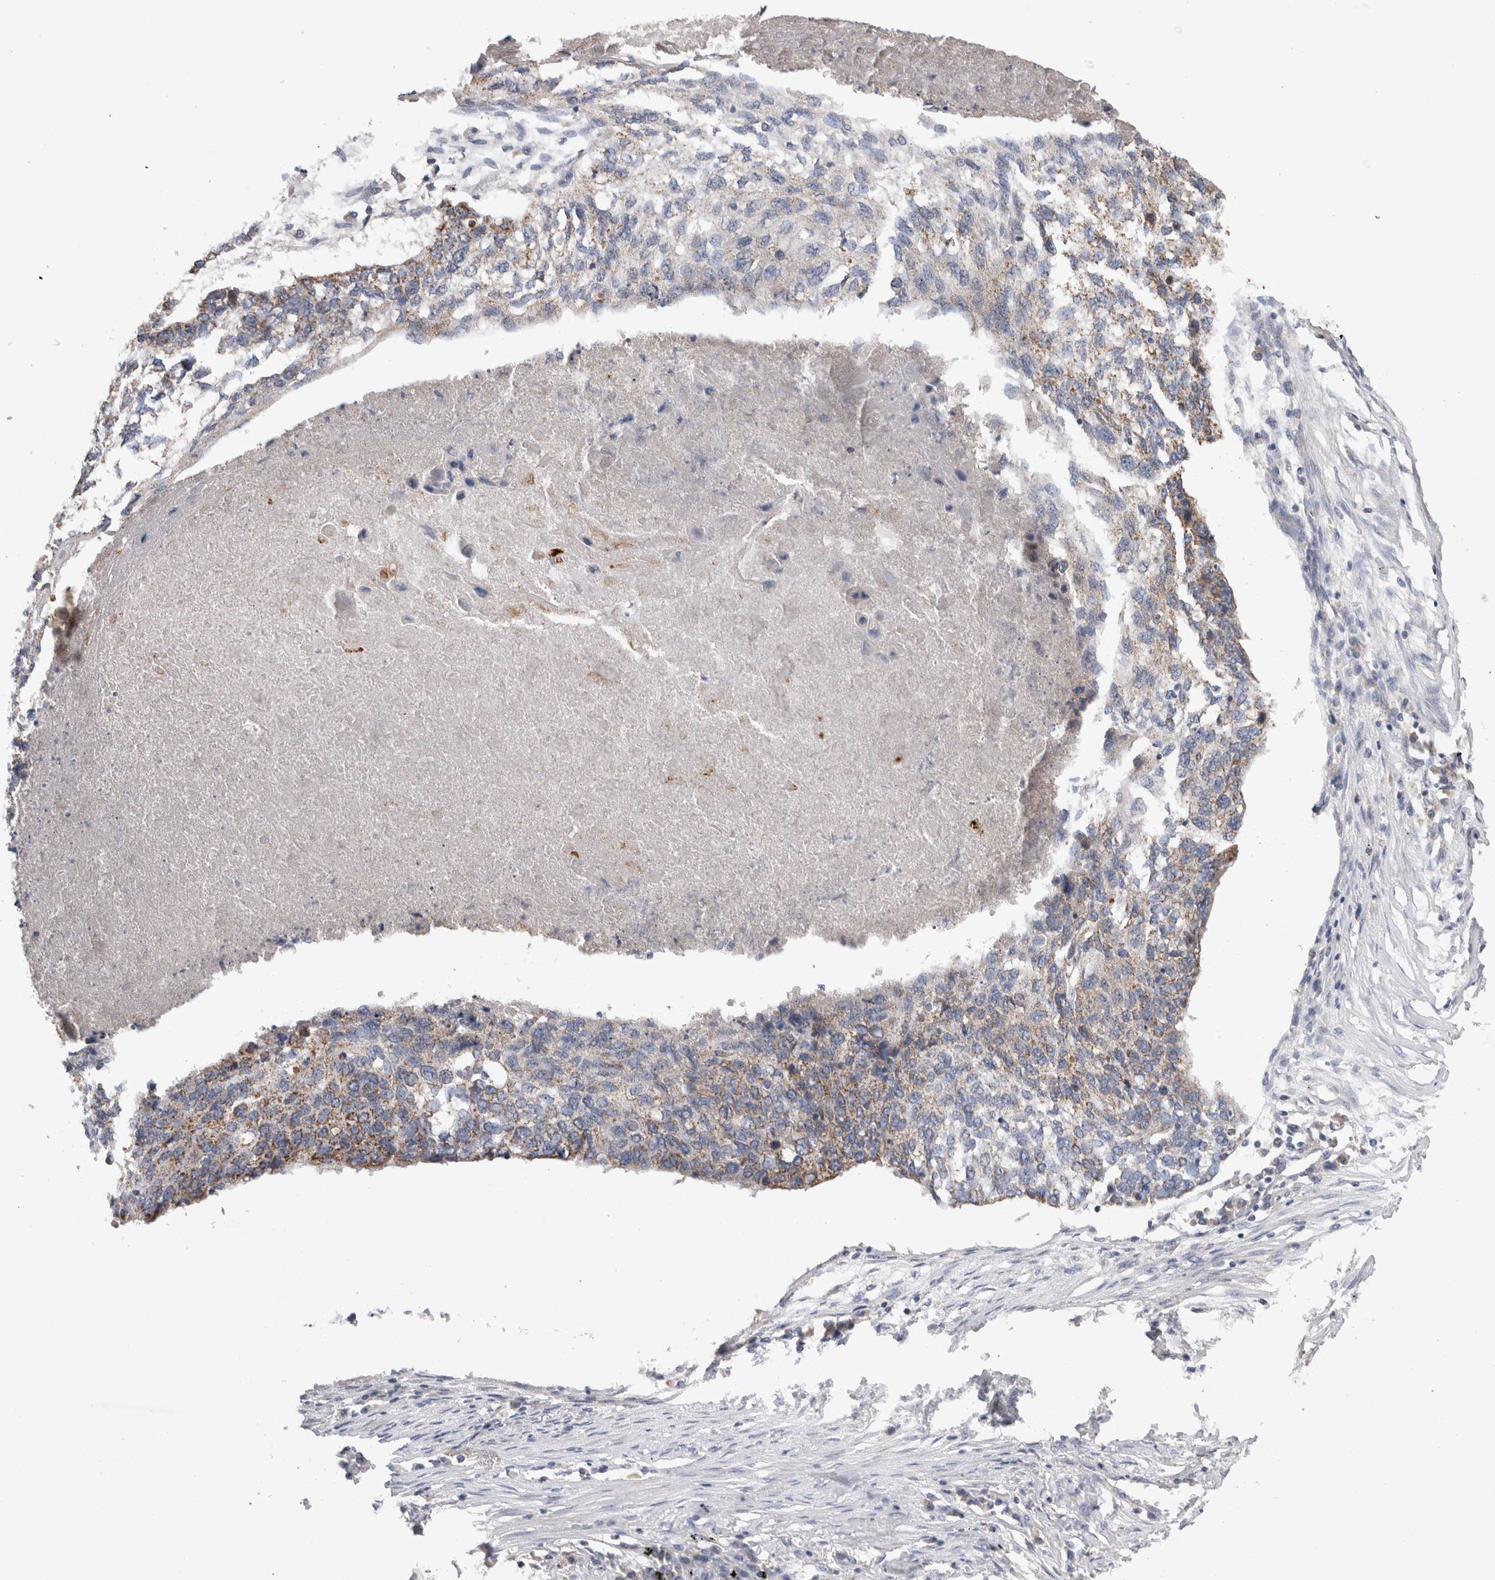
{"staining": {"intensity": "moderate", "quantity": "25%-75%", "location": "cytoplasmic/membranous"}, "tissue": "lung cancer", "cell_type": "Tumor cells", "image_type": "cancer", "snomed": [{"axis": "morphology", "description": "Squamous cell carcinoma, NOS"}, {"axis": "topography", "description": "Lung"}], "caption": "A brown stain highlights moderate cytoplasmic/membranous expression of a protein in lung cancer (squamous cell carcinoma) tumor cells. The staining is performed using DAB brown chromogen to label protein expression. The nuclei are counter-stained blue using hematoxylin.", "gene": "IARS2", "patient": {"sex": "female", "age": 63}}